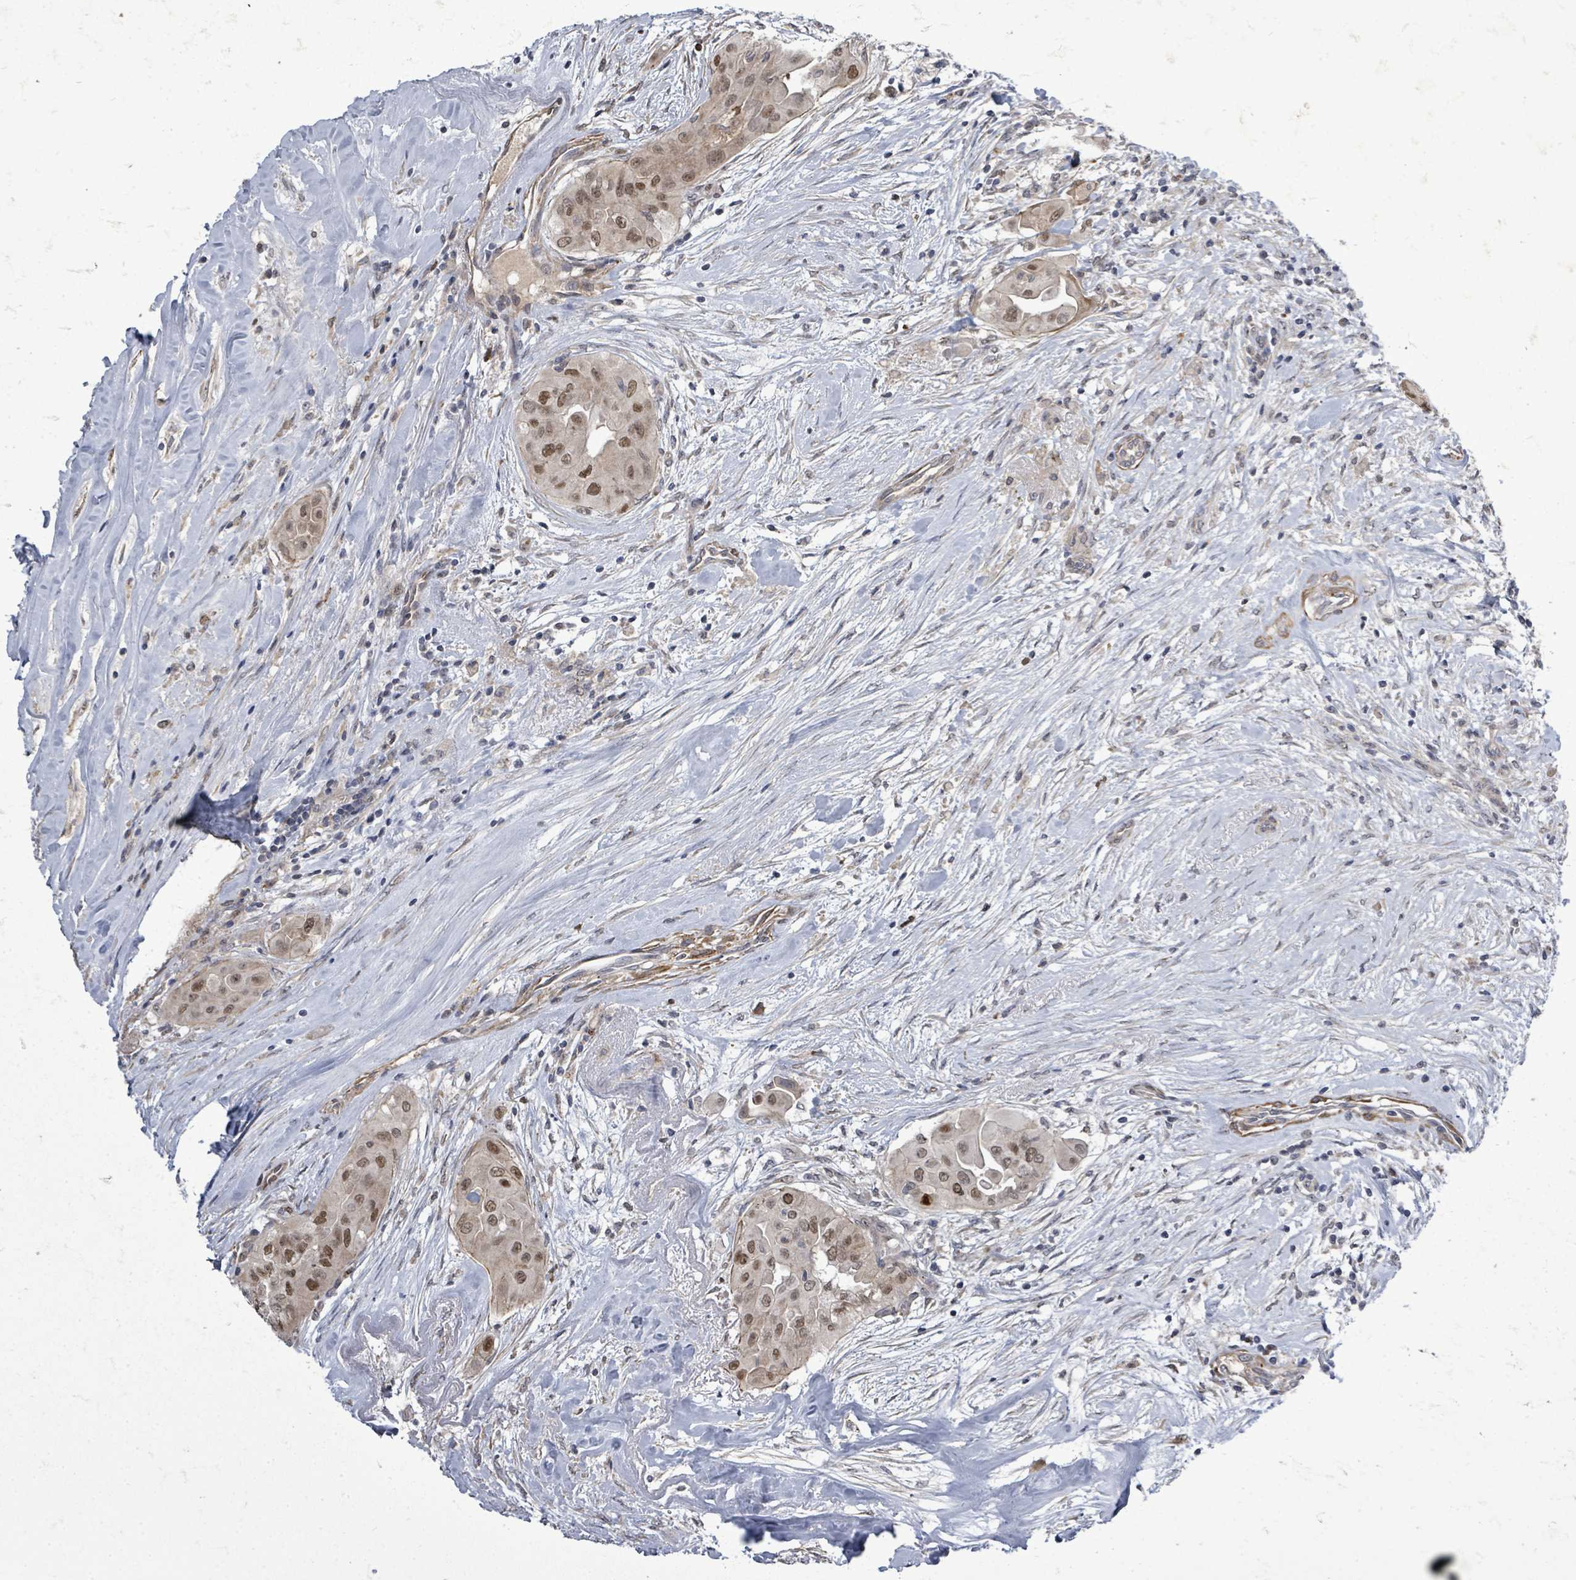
{"staining": {"intensity": "moderate", "quantity": ">75%", "location": "cytoplasmic/membranous,nuclear"}, "tissue": "thyroid cancer", "cell_type": "Tumor cells", "image_type": "cancer", "snomed": [{"axis": "morphology", "description": "Papillary adenocarcinoma, NOS"}, {"axis": "topography", "description": "Thyroid gland"}], "caption": "Thyroid cancer (papillary adenocarcinoma) was stained to show a protein in brown. There is medium levels of moderate cytoplasmic/membranous and nuclear positivity in about >75% of tumor cells.", "gene": "PAPSS1", "patient": {"sex": "female", "age": 59}}